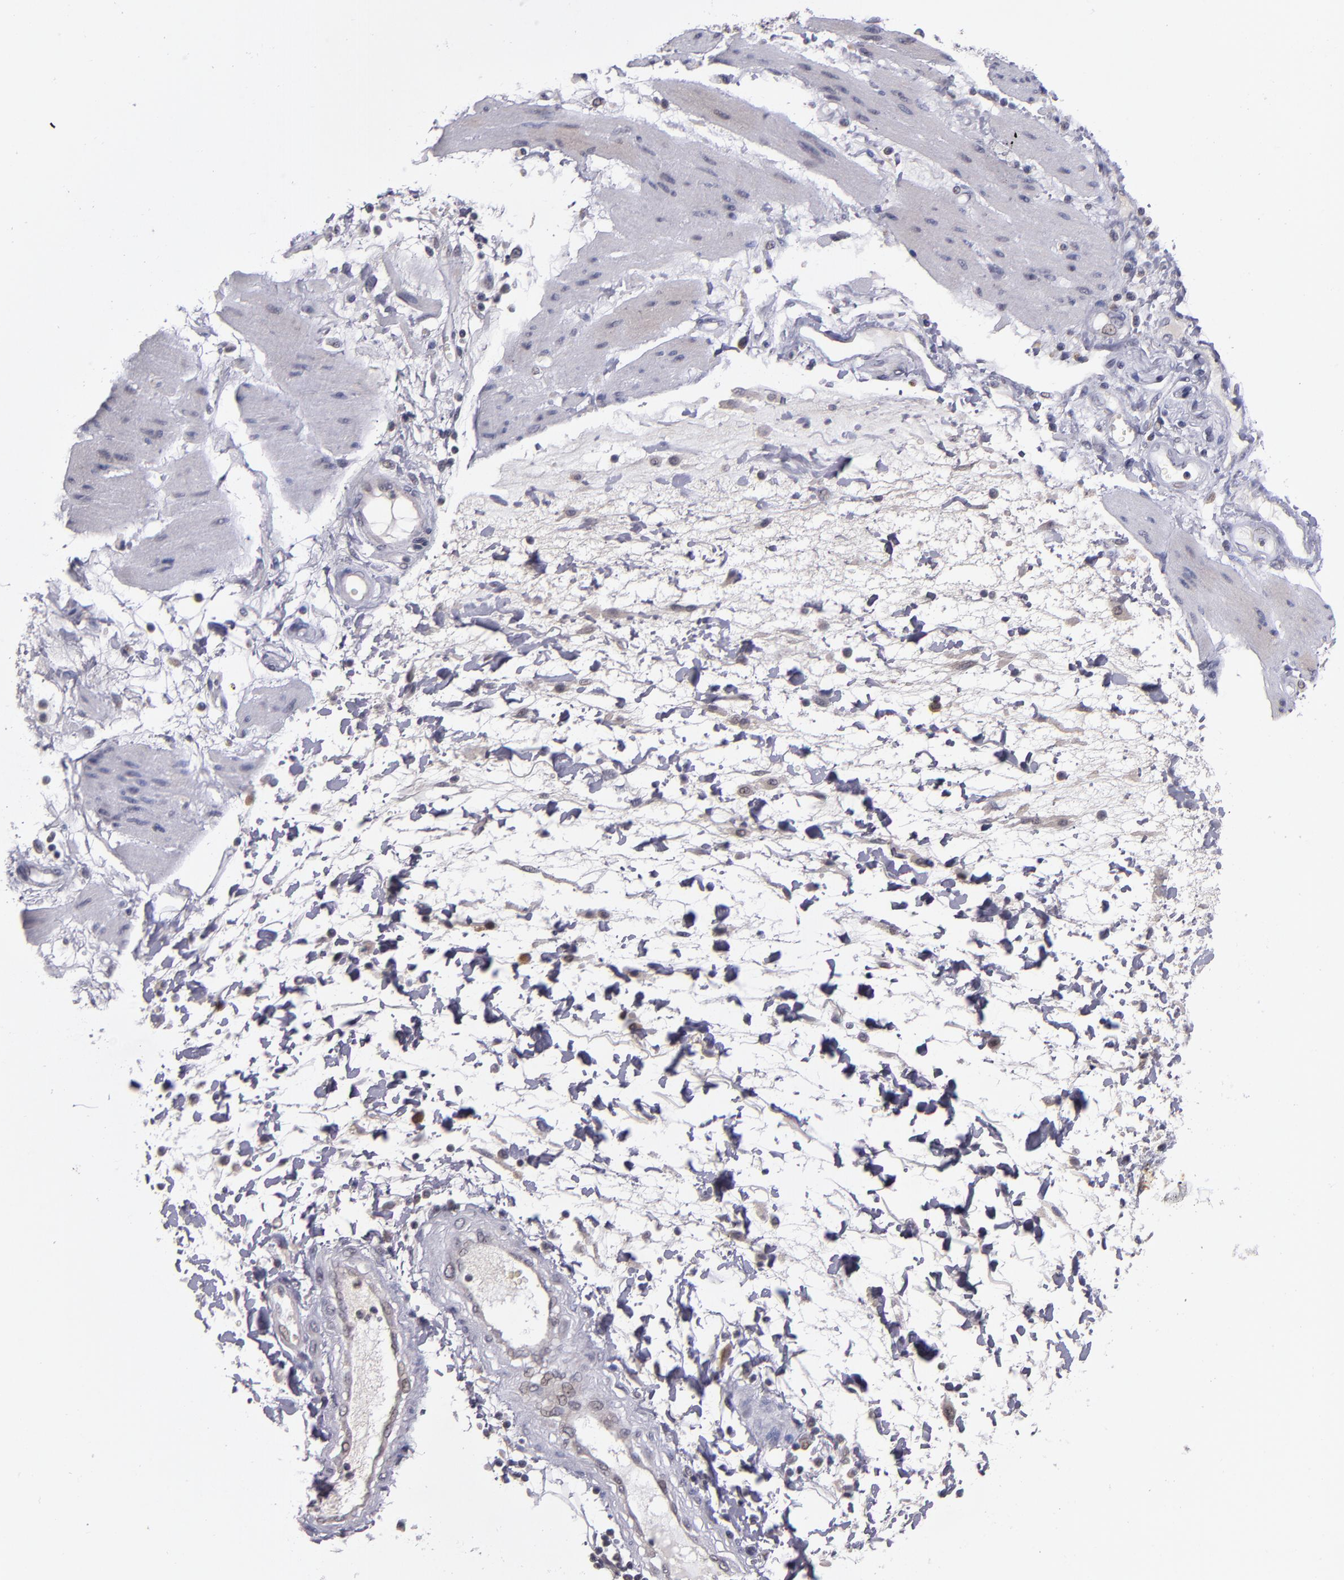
{"staining": {"intensity": "weak", "quantity": "25%-75%", "location": "cytoplasmic/membranous"}, "tissue": "stomach cancer", "cell_type": "Tumor cells", "image_type": "cancer", "snomed": [{"axis": "morphology", "description": "Adenocarcinoma, NOS"}, {"axis": "topography", "description": "Pancreas"}, {"axis": "topography", "description": "Stomach, upper"}], "caption": "IHC histopathology image of stomach adenocarcinoma stained for a protein (brown), which reveals low levels of weak cytoplasmic/membranous staining in about 25%-75% of tumor cells.", "gene": "CDC7", "patient": {"sex": "male", "age": 77}}